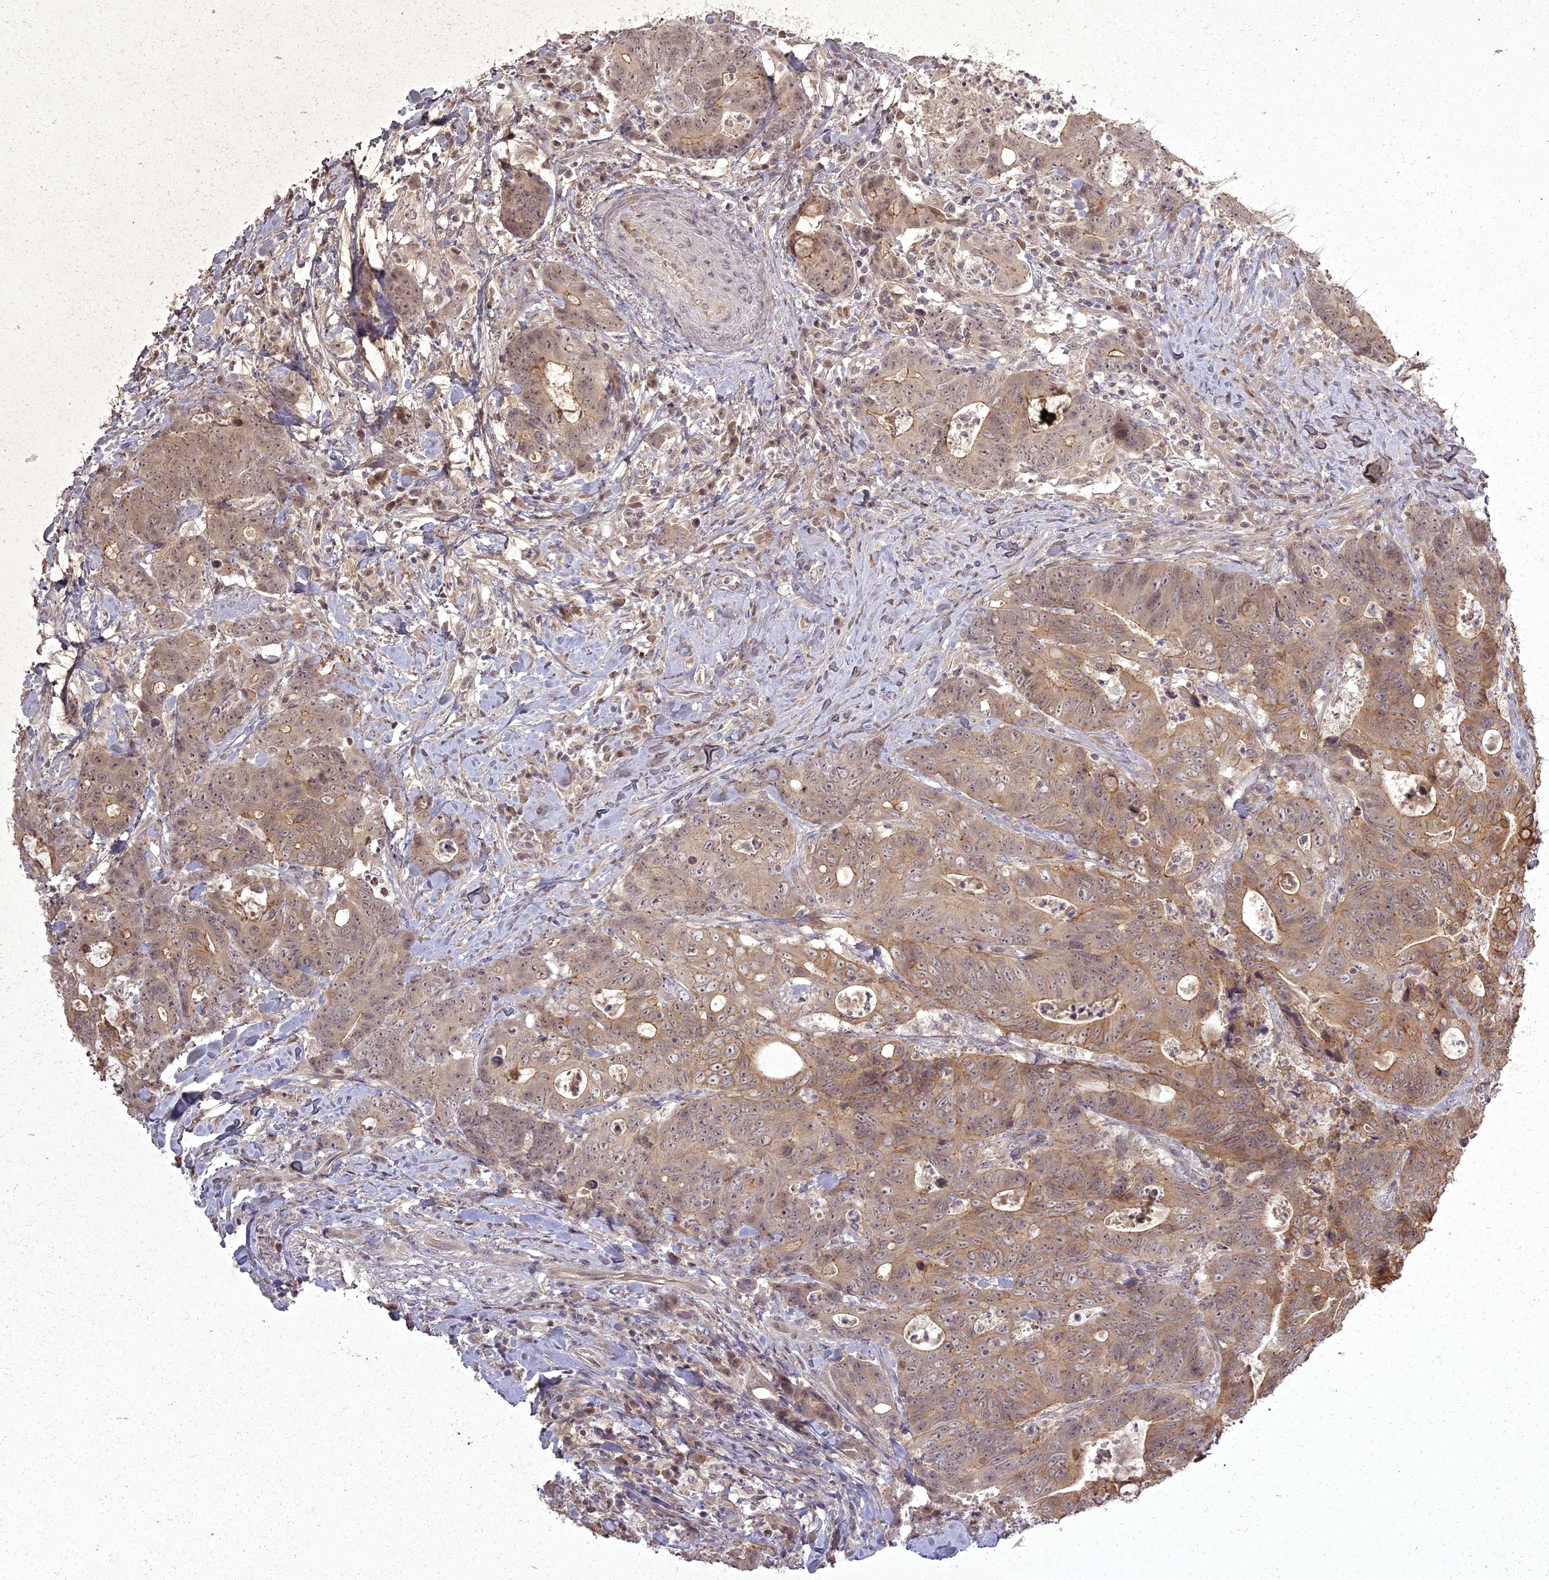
{"staining": {"intensity": "moderate", "quantity": "25%-75%", "location": "cytoplasmic/membranous,nuclear"}, "tissue": "colorectal cancer", "cell_type": "Tumor cells", "image_type": "cancer", "snomed": [{"axis": "morphology", "description": "Adenocarcinoma, NOS"}, {"axis": "topography", "description": "Colon"}], "caption": "Colorectal adenocarcinoma was stained to show a protein in brown. There is medium levels of moderate cytoplasmic/membranous and nuclear expression in about 25%-75% of tumor cells.", "gene": "ING5", "patient": {"sex": "female", "age": 82}}